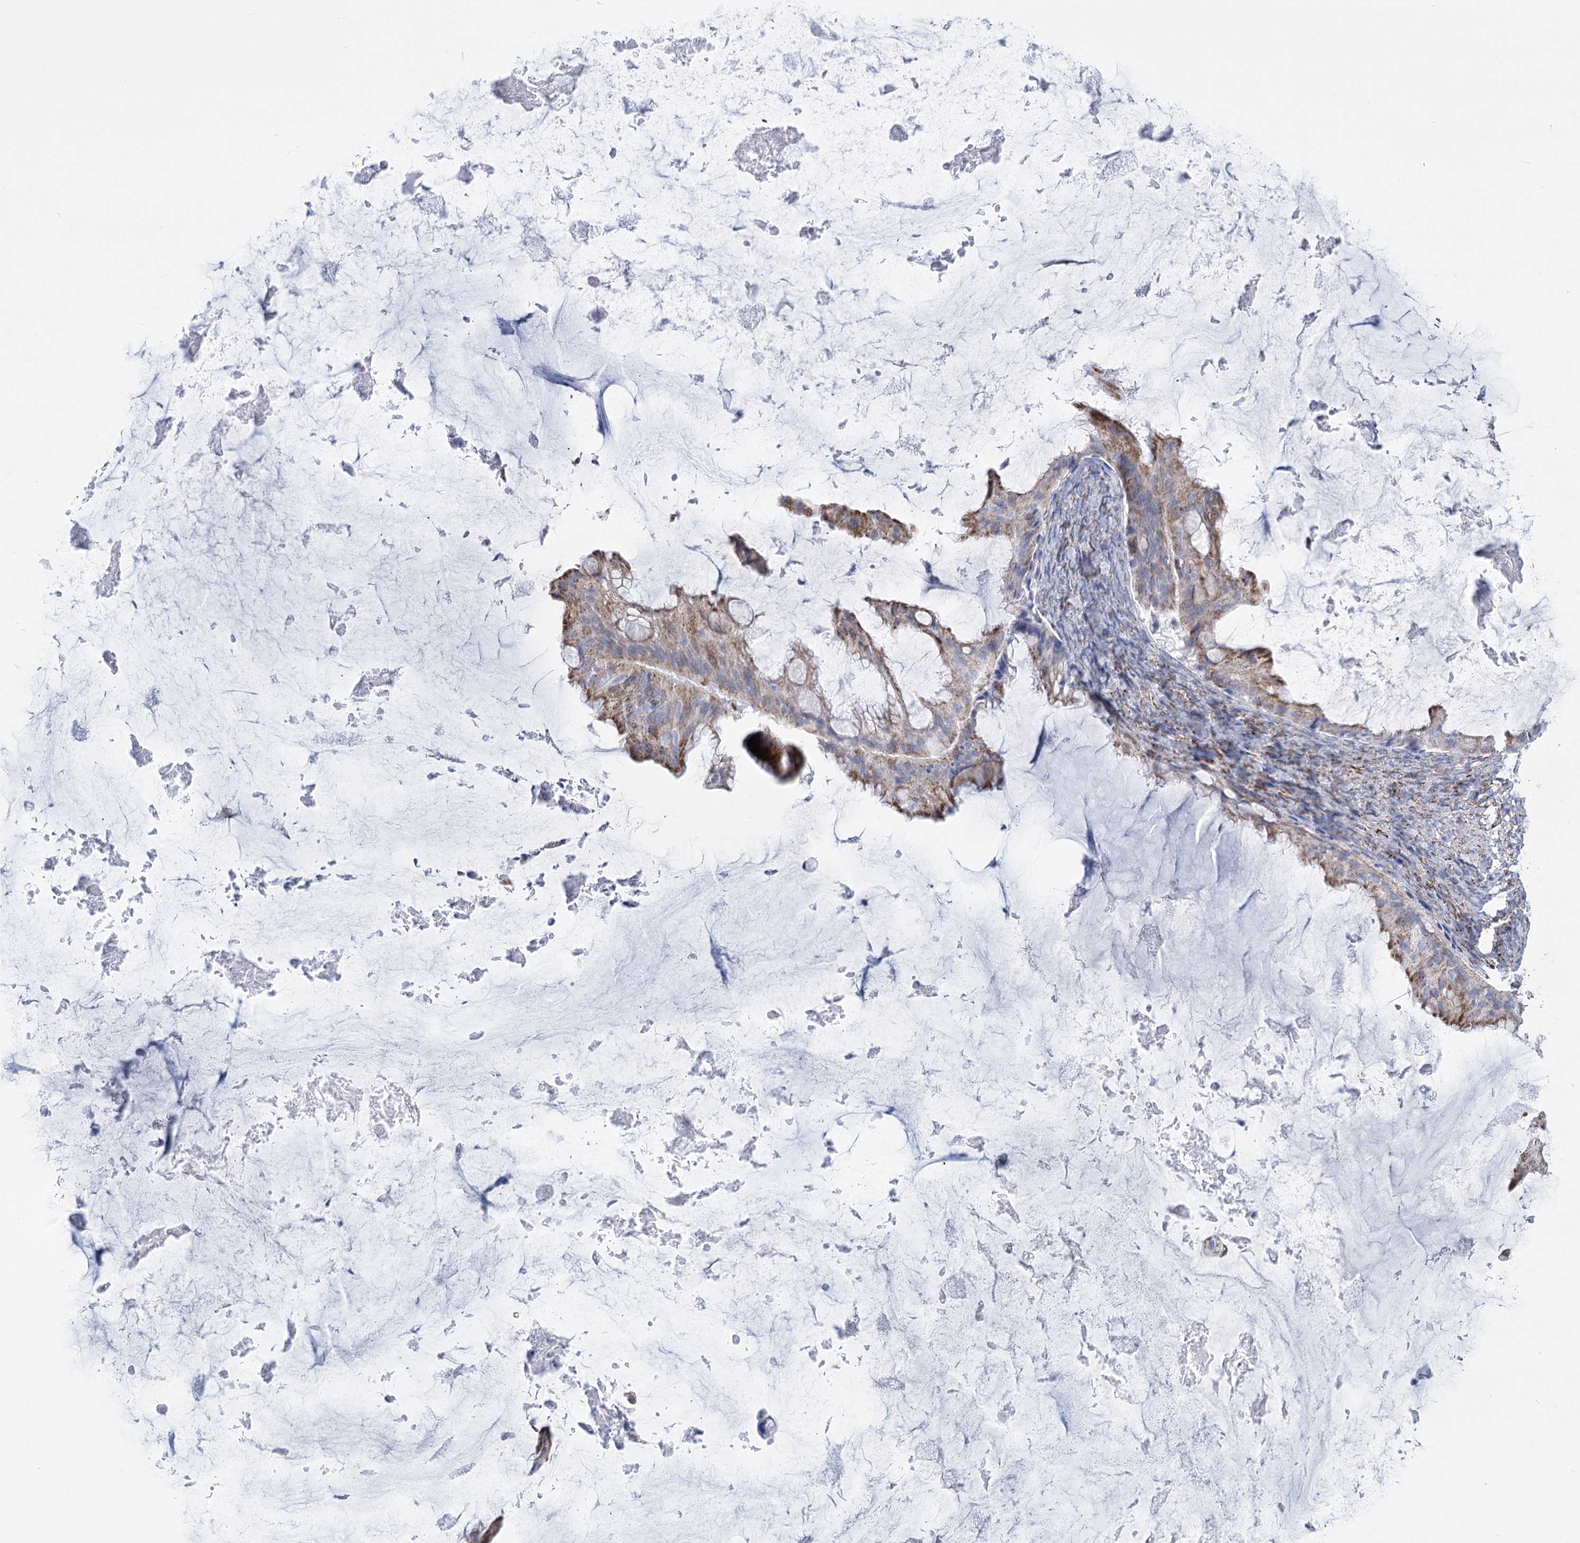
{"staining": {"intensity": "moderate", "quantity": ">75%", "location": "cytoplasmic/membranous"}, "tissue": "ovarian cancer", "cell_type": "Tumor cells", "image_type": "cancer", "snomed": [{"axis": "morphology", "description": "Cystadenocarcinoma, mucinous, NOS"}, {"axis": "topography", "description": "Ovary"}], "caption": "Mucinous cystadenocarcinoma (ovarian) was stained to show a protein in brown. There is medium levels of moderate cytoplasmic/membranous staining in approximately >75% of tumor cells.", "gene": "PDHB", "patient": {"sex": "female", "age": 61}}